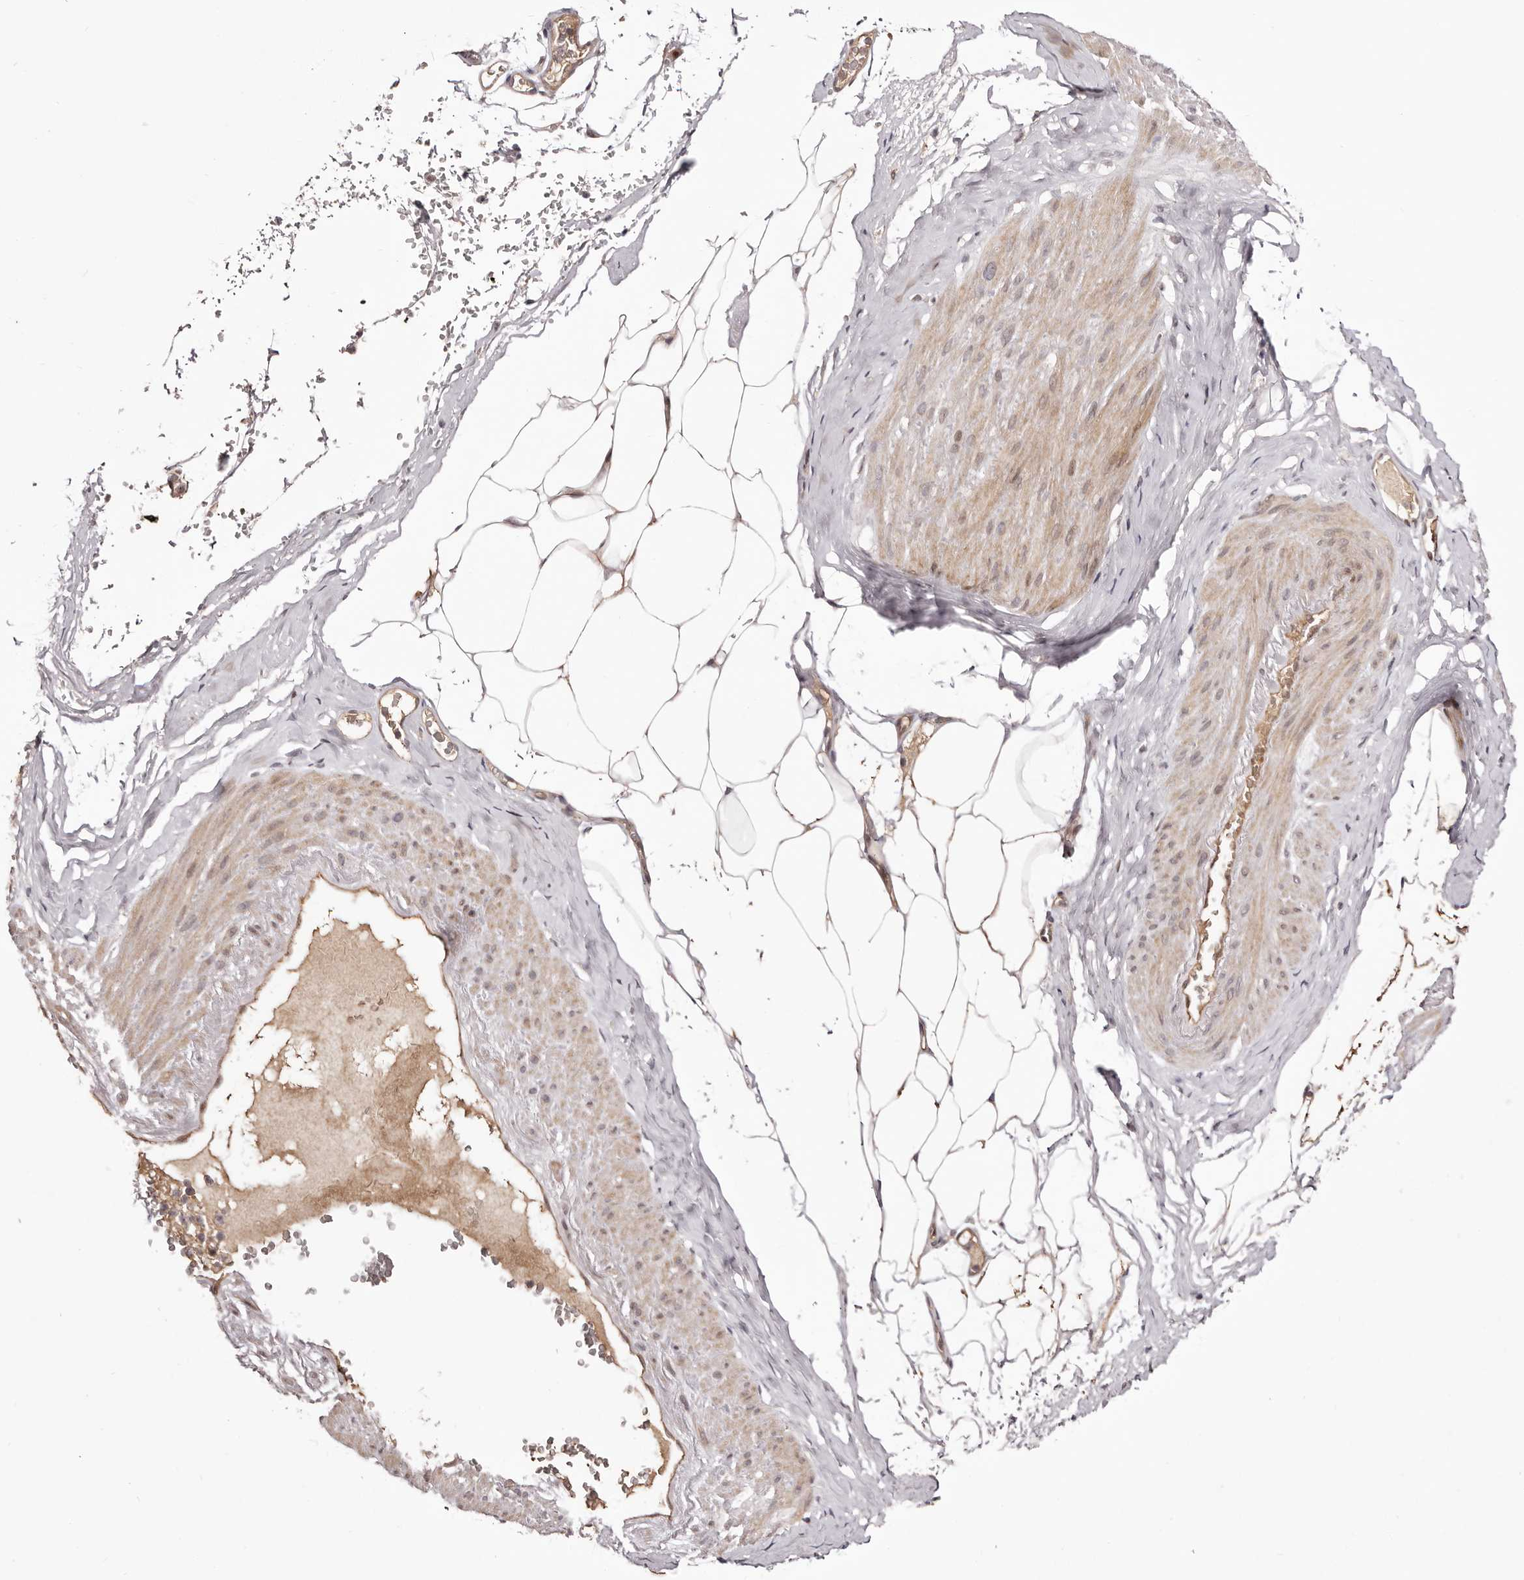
{"staining": {"intensity": "moderate", "quantity": ">75%", "location": "cytoplasmic/membranous"}, "tissue": "adipose tissue", "cell_type": "Adipocytes", "image_type": "normal", "snomed": [{"axis": "morphology", "description": "Normal tissue, NOS"}, {"axis": "morphology", "description": "Adenocarcinoma, Low grade"}, {"axis": "topography", "description": "Prostate"}, {"axis": "topography", "description": "Peripheral nerve tissue"}], "caption": "A brown stain labels moderate cytoplasmic/membranous positivity of a protein in adipocytes of unremarkable human adipose tissue.", "gene": "EGR3", "patient": {"sex": "male", "age": 63}}